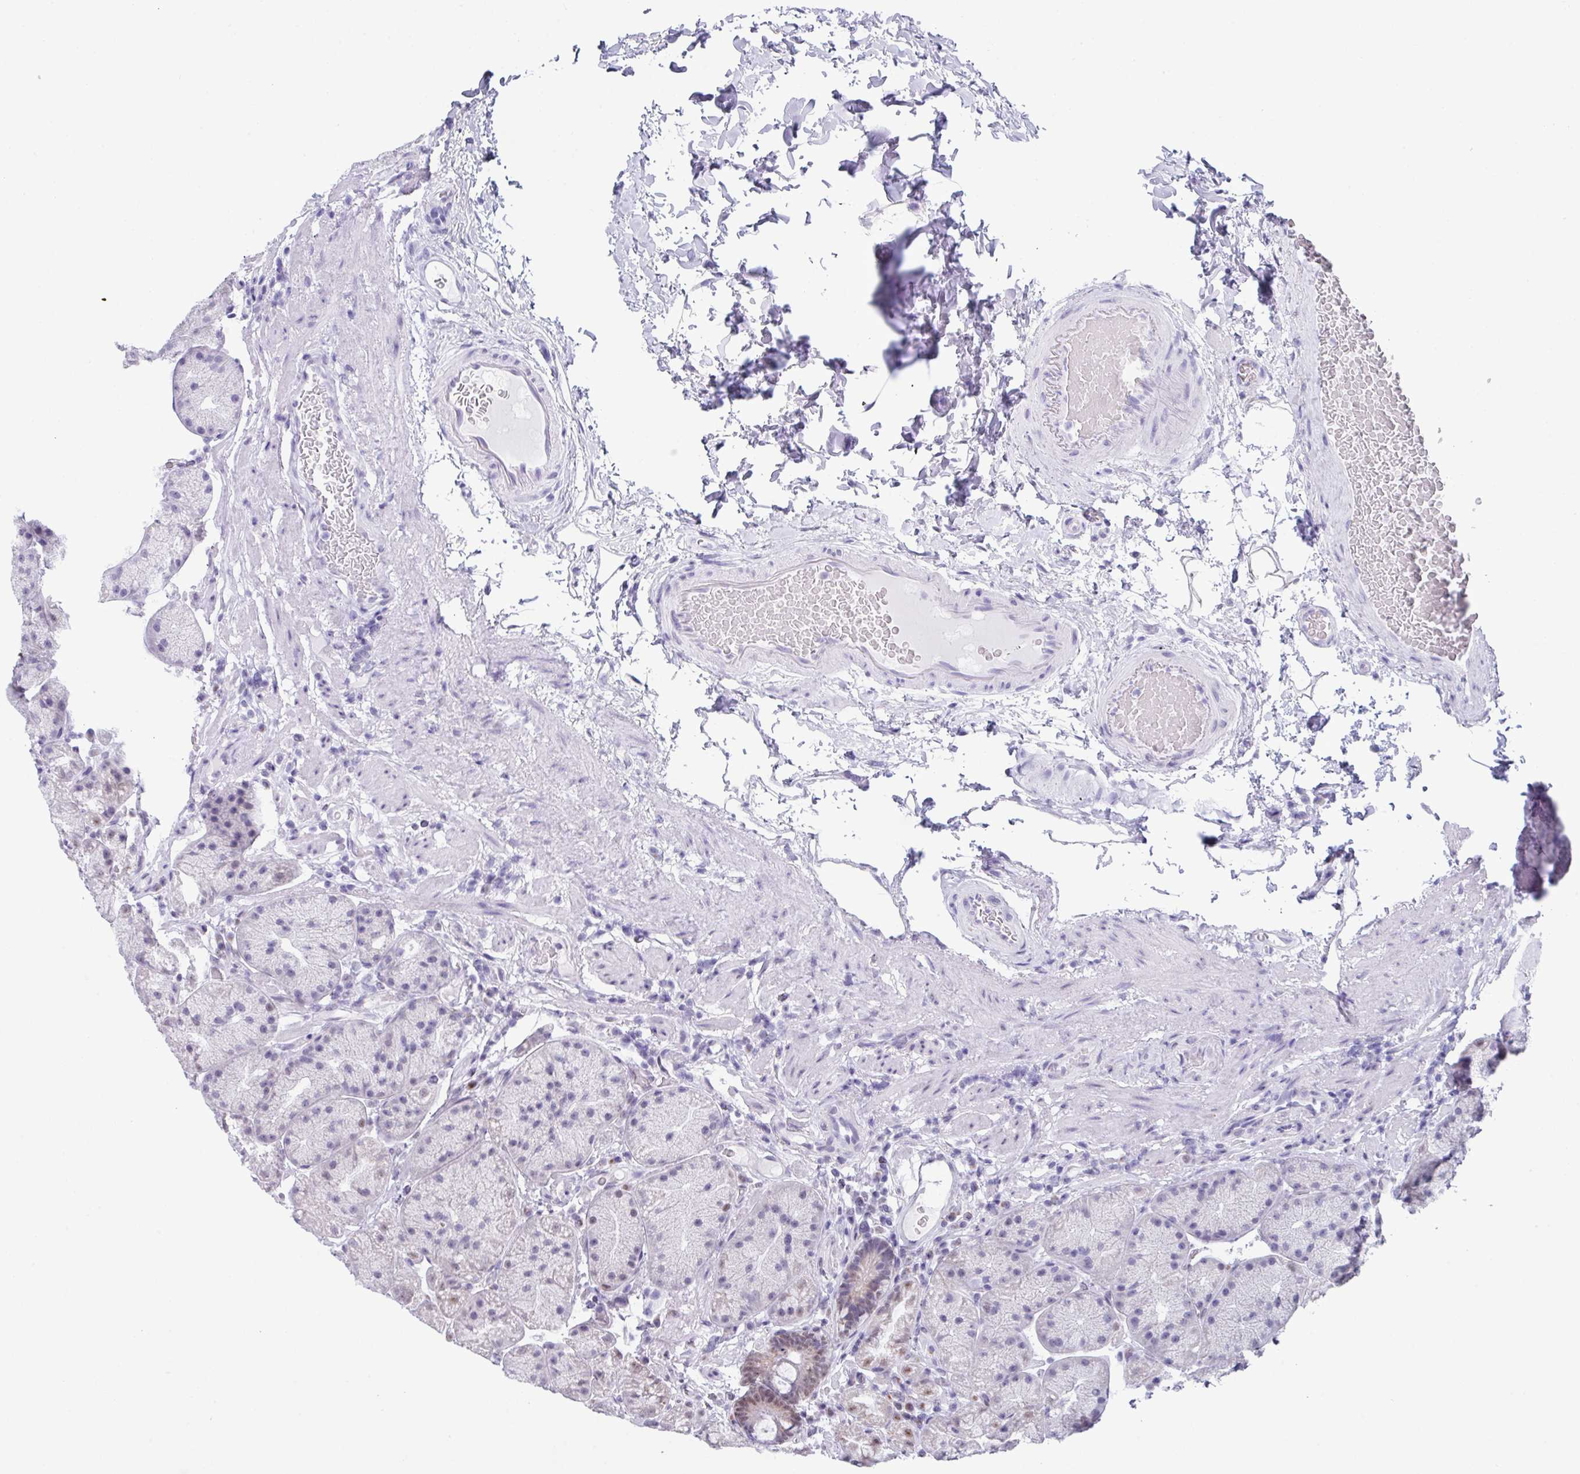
{"staining": {"intensity": "strong", "quantity": "25%-75%", "location": "nuclear"}, "tissue": "stomach", "cell_type": "Glandular cells", "image_type": "normal", "snomed": [{"axis": "morphology", "description": "Normal tissue, NOS"}, {"axis": "topography", "description": "Stomach, lower"}], "caption": "Protein staining of normal stomach exhibits strong nuclear expression in approximately 25%-75% of glandular cells. (DAB (3,3'-diaminobenzidine) IHC with brightfield microscopy, high magnification).", "gene": "PUF60", "patient": {"sex": "male", "age": 67}}